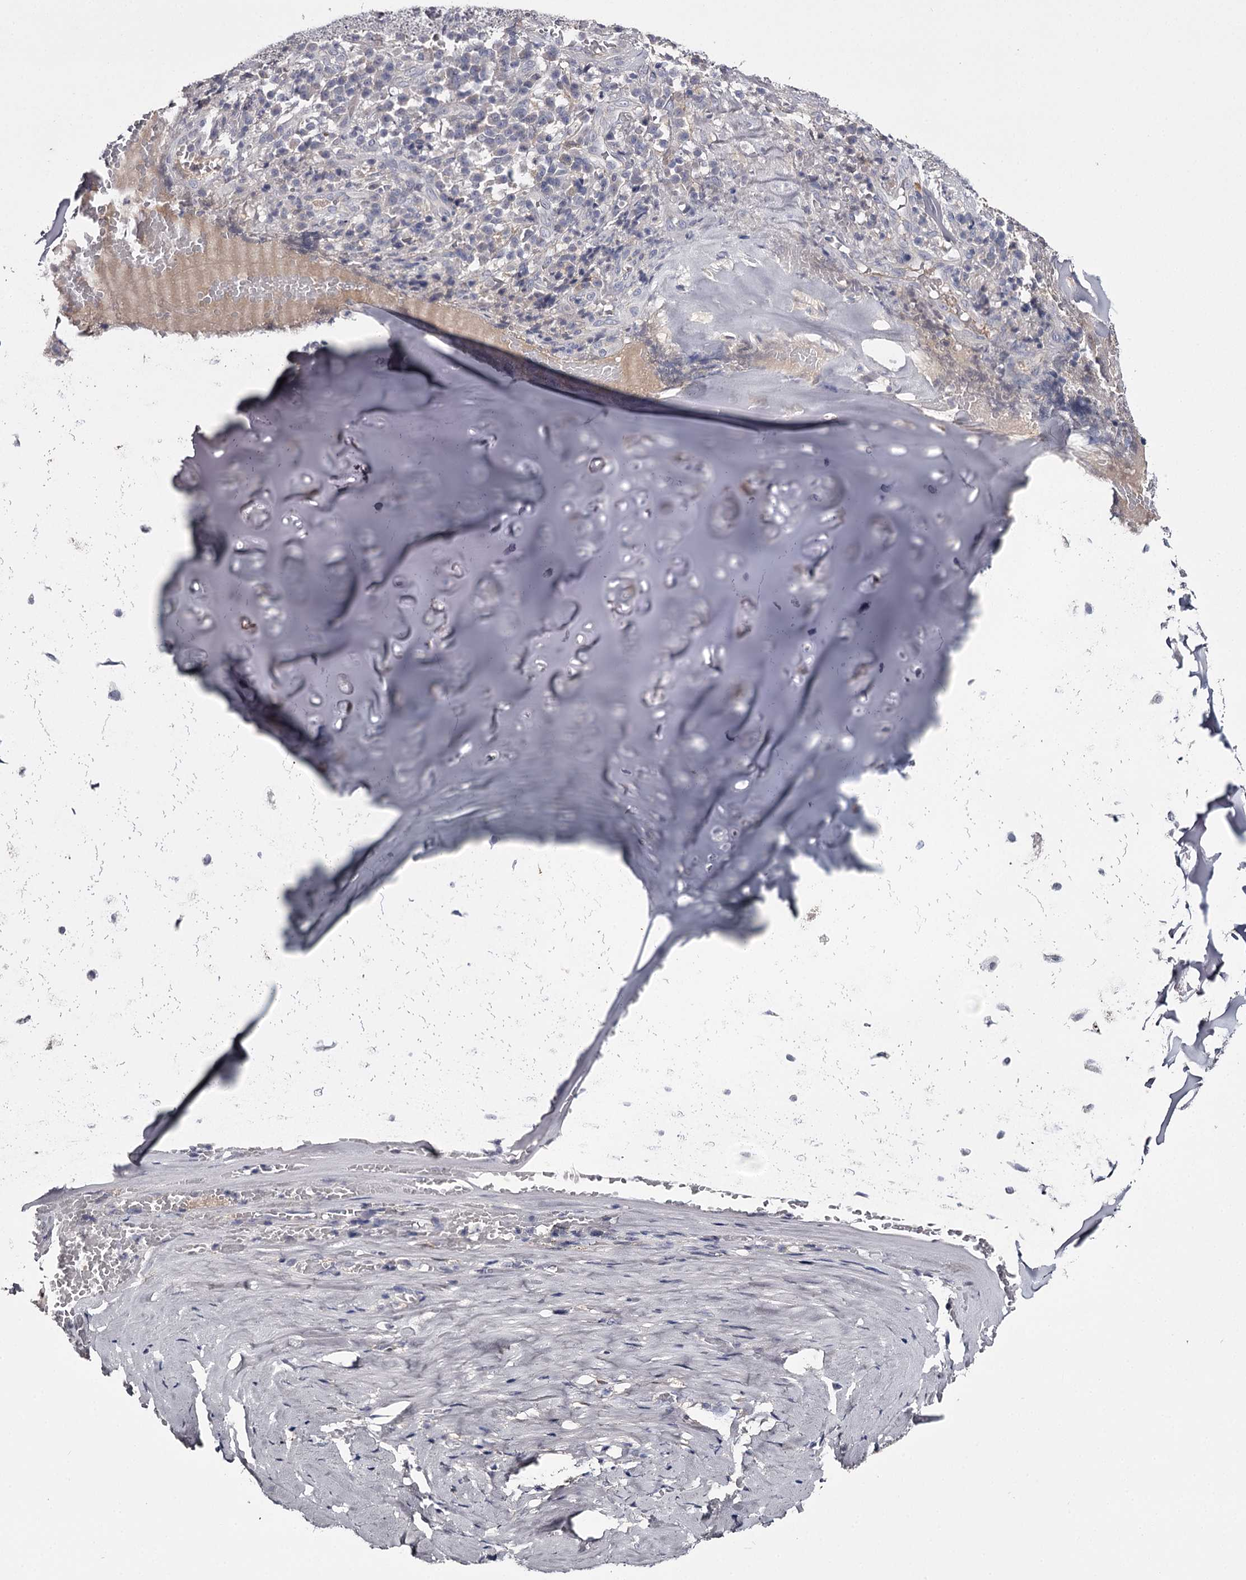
{"staining": {"intensity": "negative", "quantity": "none", "location": "none"}, "tissue": "adipose tissue", "cell_type": "Adipocytes", "image_type": "normal", "snomed": [{"axis": "morphology", "description": "Normal tissue, NOS"}, {"axis": "morphology", "description": "Basal cell carcinoma"}, {"axis": "topography", "description": "Cartilage tissue"}, {"axis": "topography", "description": "Nasopharynx"}, {"axis": "topography", "description": "Oral tissue"}], "caption": "Immunohistochemistry micrograph of normal adipose tissue: human adipose tissue stained with DAB (3,3'-diaminobenzidine) displays no significant protein positivity in adipocytes. (Immunohistochemistry (ihc), brightfield microscopy, high magnification).", "gene": "FDXACB1", "patient": {"sex": "female", "age": 77}}